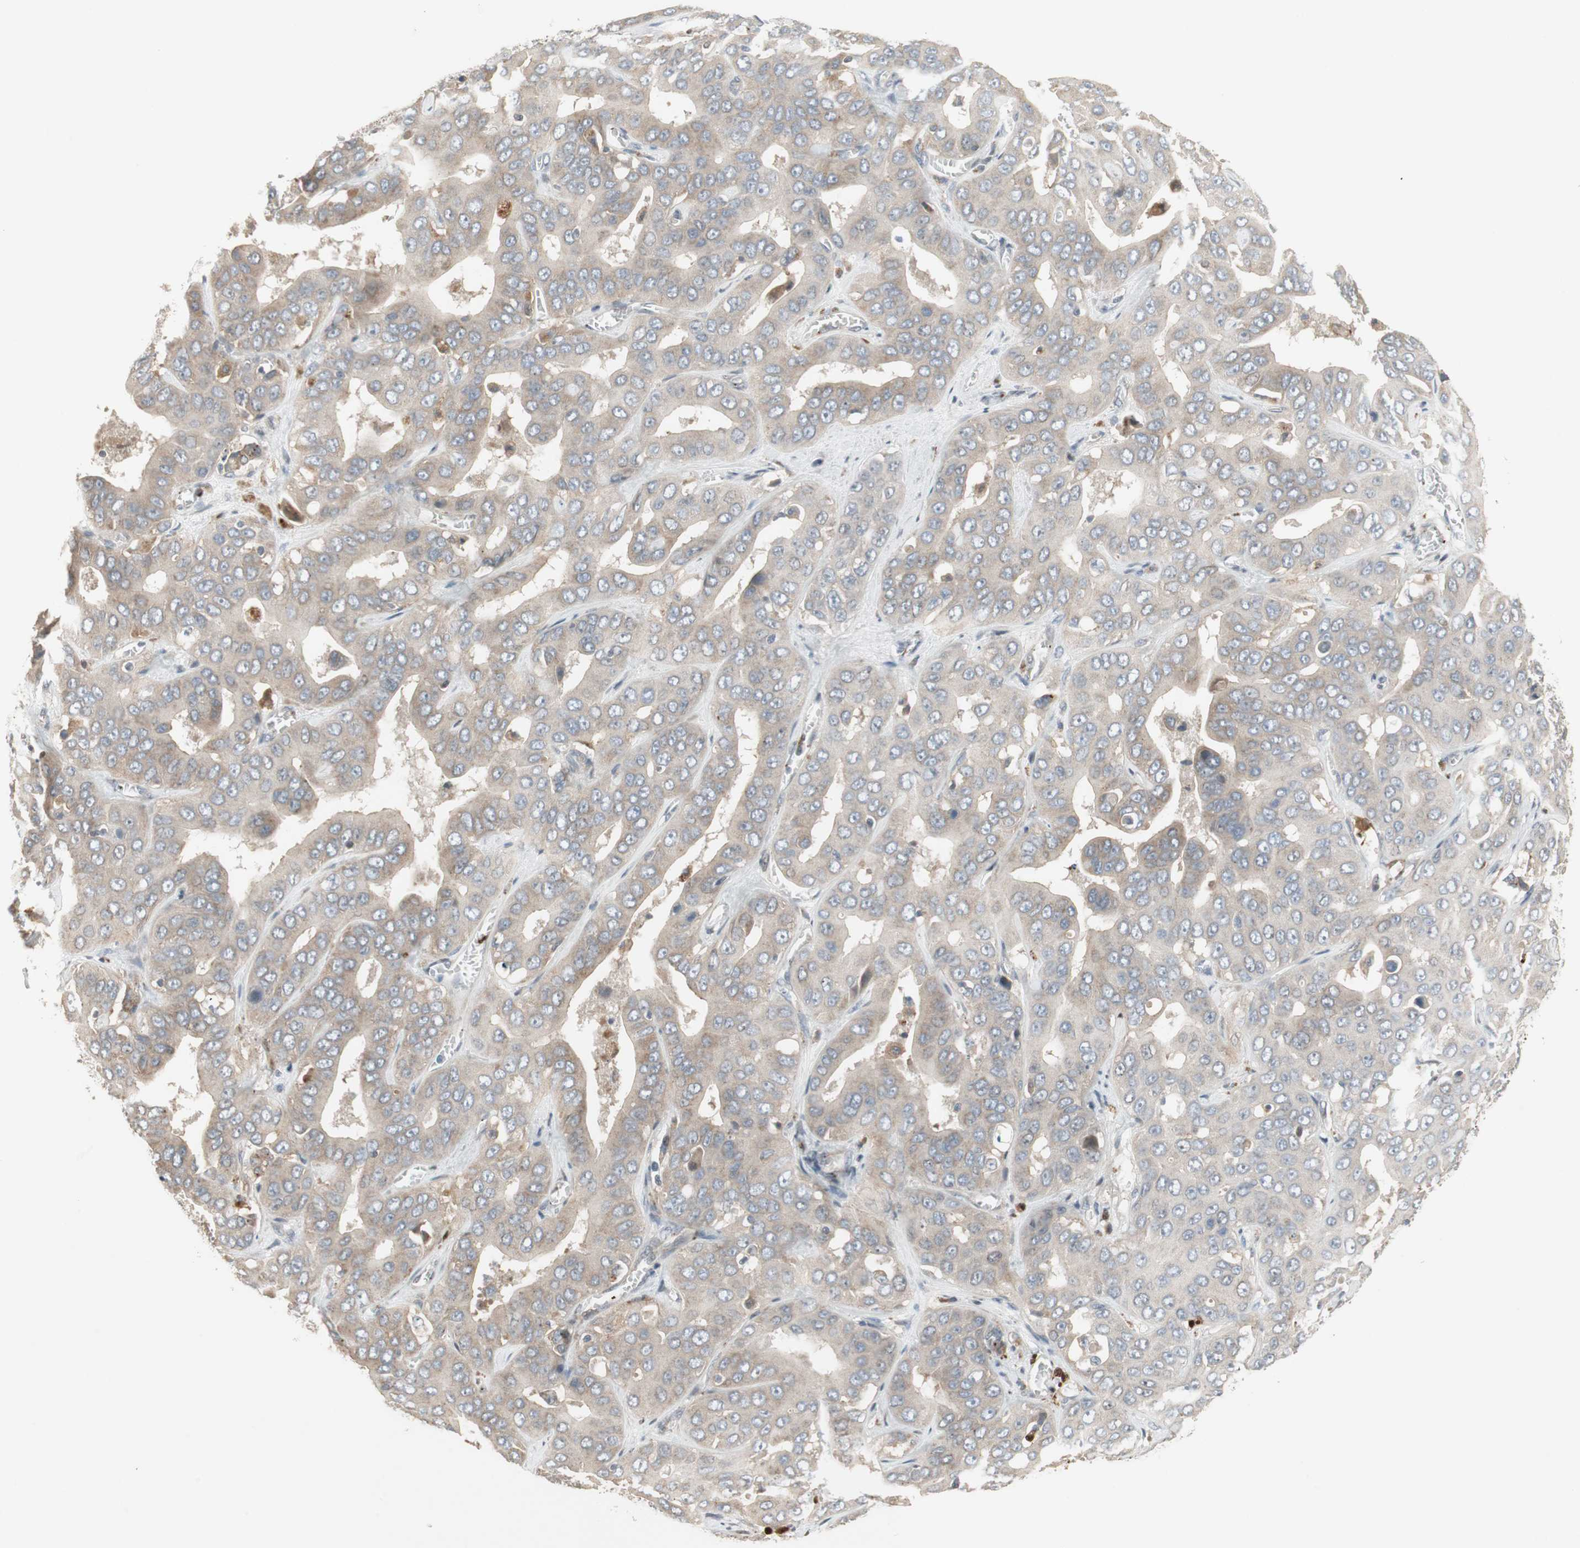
{"staining": {"intensity": "weak", "quantity": ">75%", "location": "cytoplasmic/membranous"}, "tissue": "liver cancer", "cell_type": "Tumor cells", "image_type": "cancer", "snomed": [{"axis": "morphology", "description": "Cholangiocarcinoma"}, {"axis": "topography", "description": "Liver"}], "caption": "Weak cytoplasmic/membranous protein staining is identified in about >75% of tumor cells in liver cholangiocarcinoma.", "gene": "SNX4", "patient": {"sex": "female", "age": 52}}